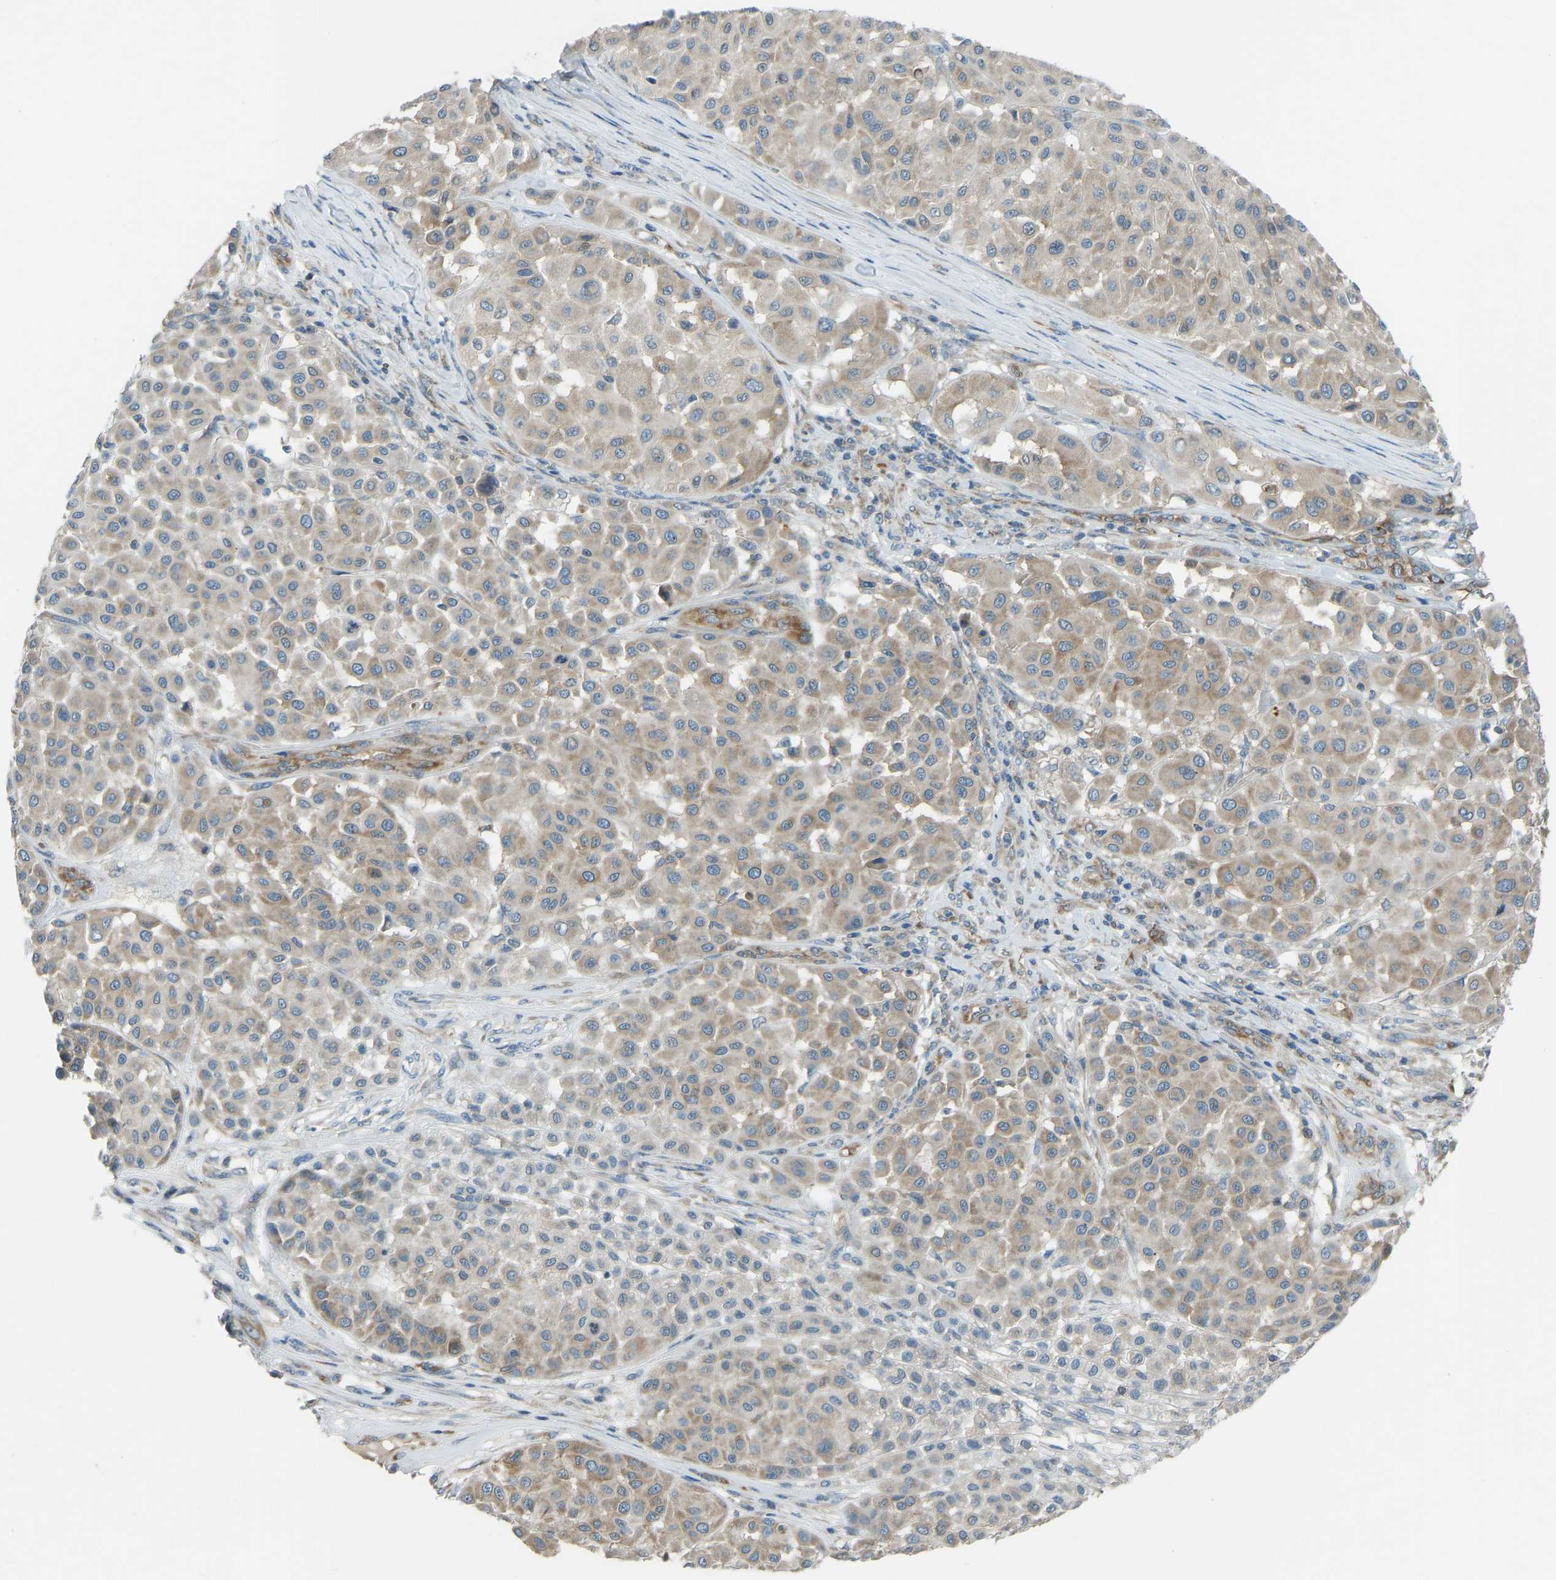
{"staining": {"intensity": "weak", "quantity": ">75%", "location": "cytoplasmic/membranous"}, "tissue": "melanoma", "cell_type": "Tumor cells", "image_type": "cancer", "snomed": [{"axis": "morphology", "description": "Malignant melanoma, Metastatic site"}, {"axis": "topography", "description": "Soft tissue"}], "caption": "The image exhibits a brown stain indicating the presence of a protein in the cytoplasmic/membranous of tumor cells in melanoma. (Stains: DAB (3,3'-diaminobenzidine) in brown, nuclei in blue, Microscopy: brightfield microscopy at high magnification).", "gene": "STAU2", "patient": {"sex": "male", "age": 41}}